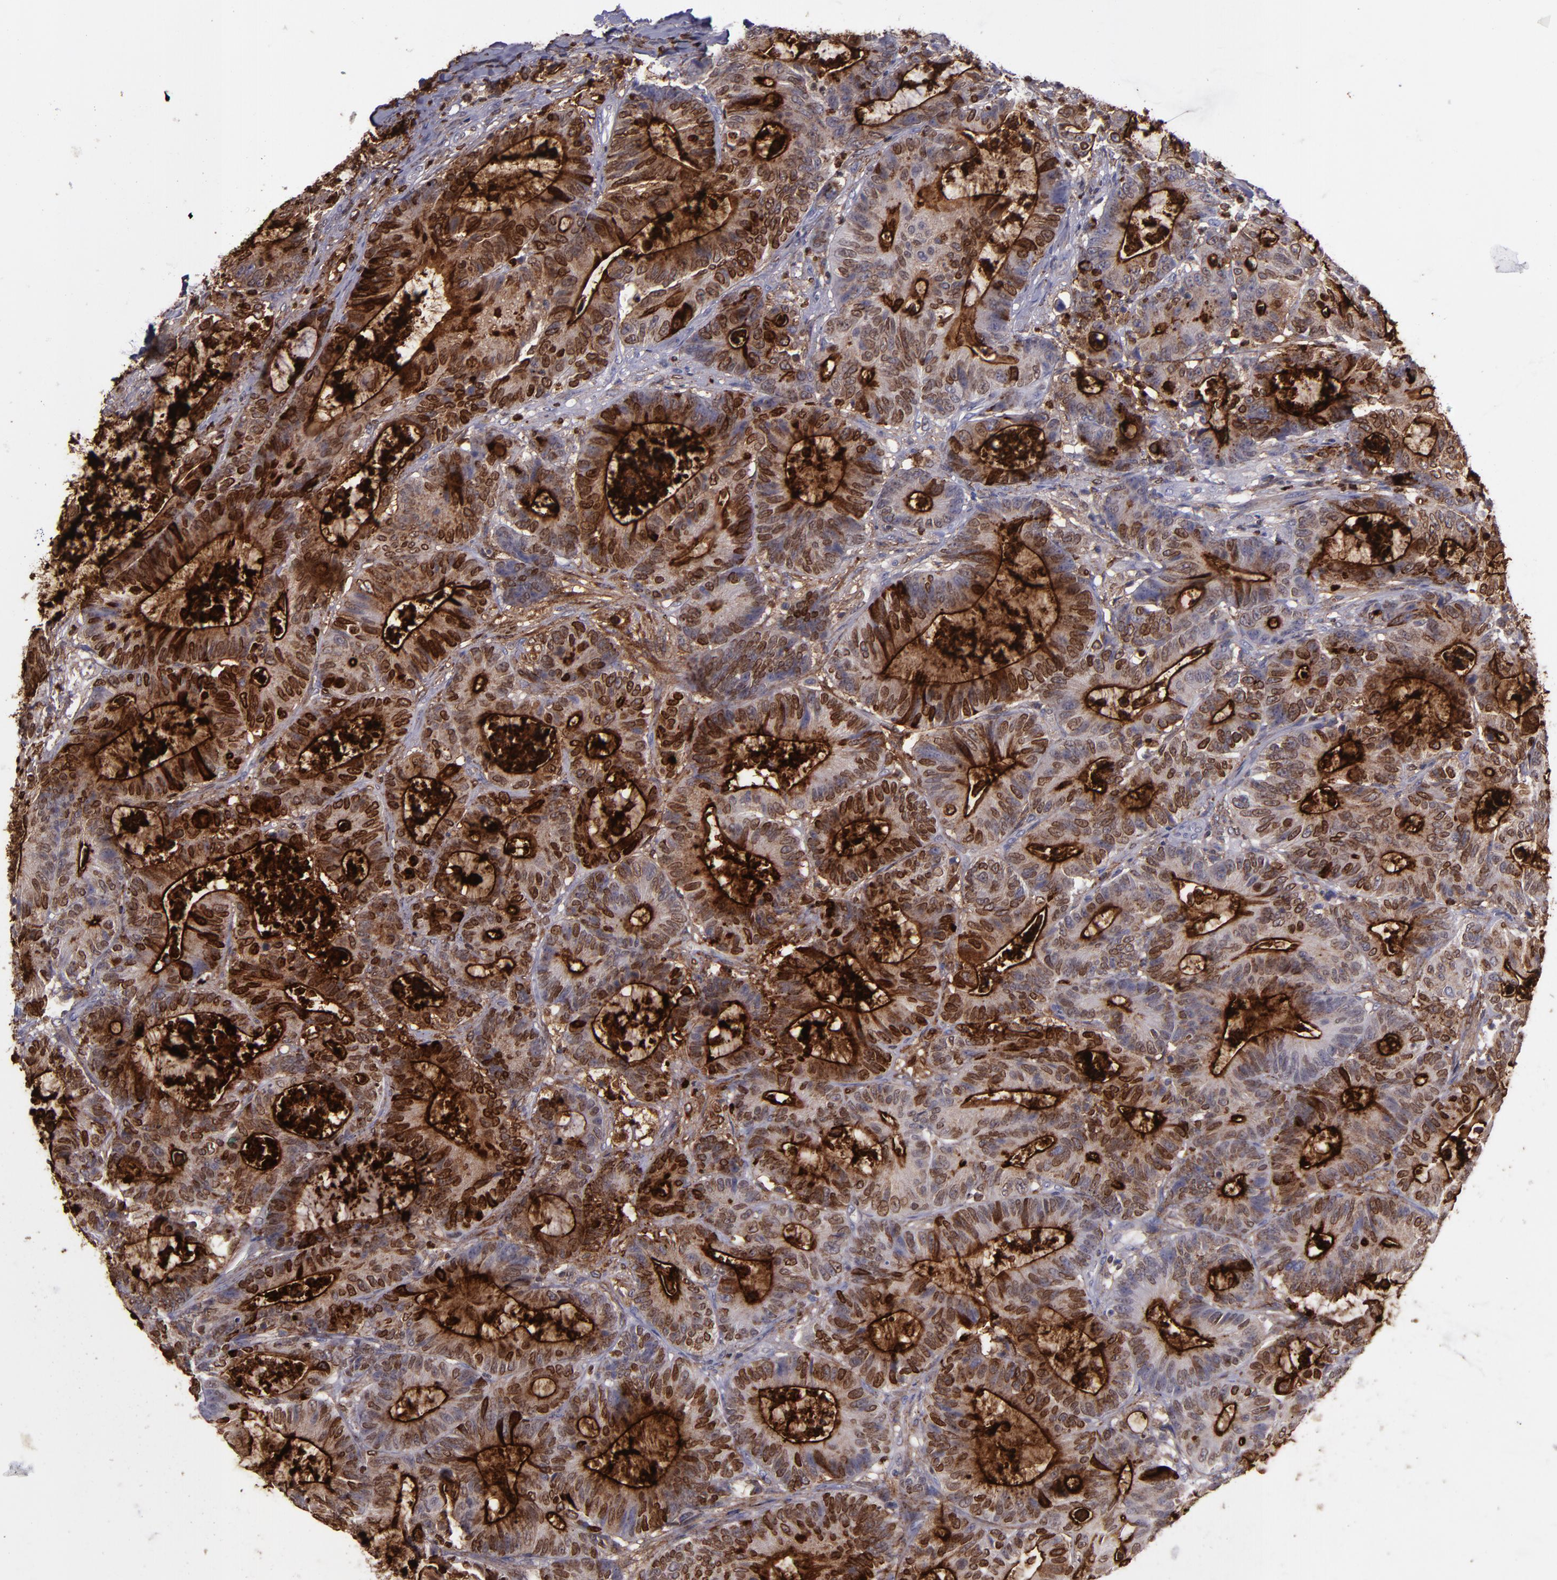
{"staining": {"intensity": "strong", "quantity": ">75%", "location": "cytoplasmic/membranous,nuclear"}, "tissue": "colorectal cancer", "cell_type": "Tumor cells", "image_type": "cancer", "snomed": [{"axis": "morphology", "description": "Adenocarcinoma, NOS"}, {"axis": "topography", "description": "Colon"}], "caption": "A high-resolution image shows immunohistochemistry (IHC) staining of adenocarcinoma (colorectal), which demonstrates strong cytoplasmic/membranous and nuclear staining in approximately >75% of tumor cells. (DAB (3,3'-diaminobenzidine) = brown stain, brightfield microscopy at high magnification).", "gene": "MFGE8", "patient": {"sex": "female", "age": 84}}